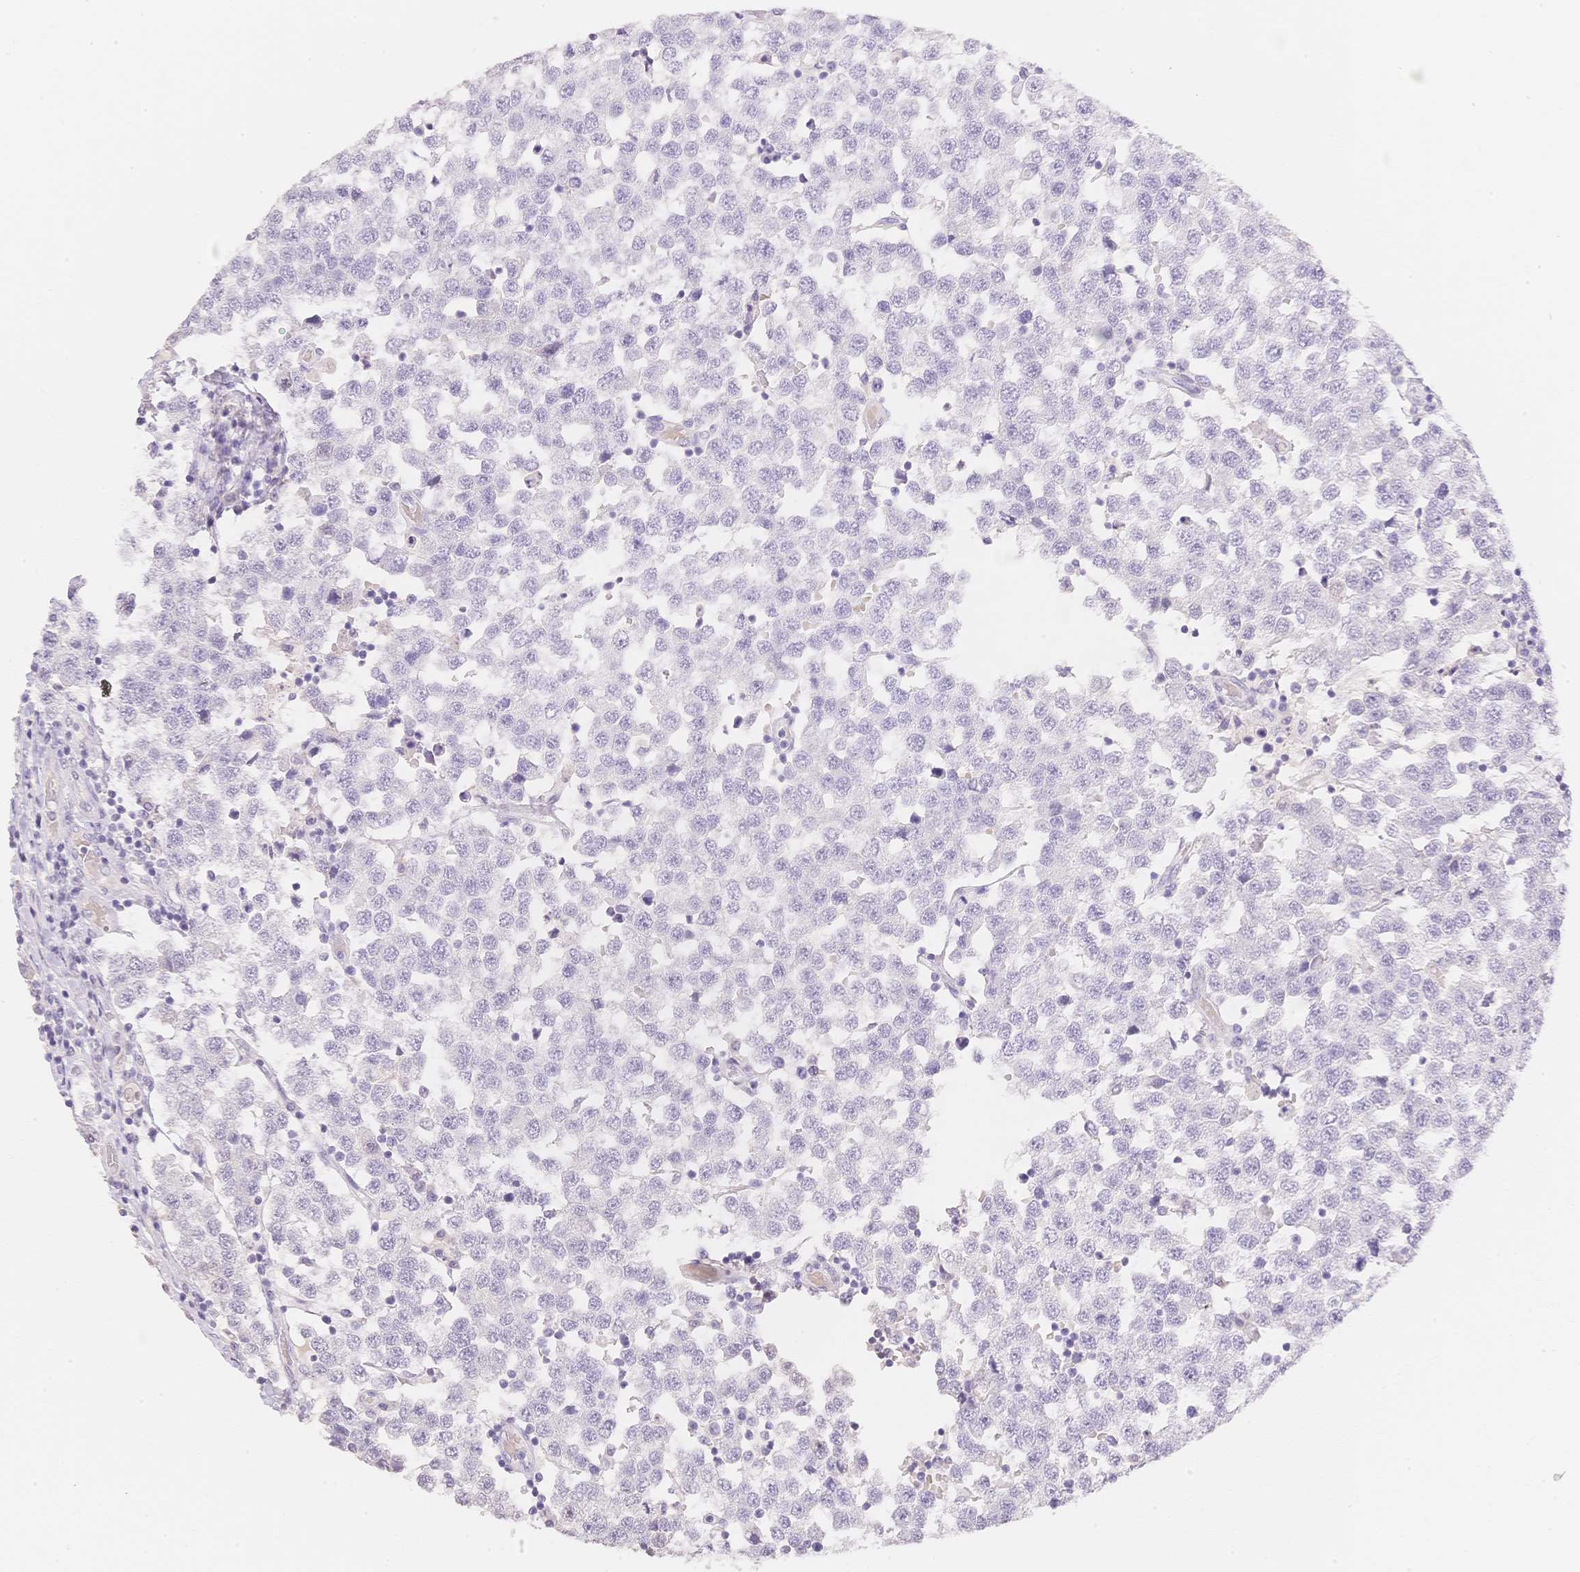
{"staining": {"intensity": "negative", "quantity": "none", "location": "none"}, "tissue": "testis cancer", "cell_type": "Tumor cells", "image_type": "cancer", "snomed": [{"axis": "morphology", "description": "Seminoma, NOS"}, {"axis": "topography", "description": "Testis"}], "caption": "There is no significant staining in tumor cells of testis cancer (seminoma). (IHC, brightfield microscopy, high magnification).", "gene": "HCRTR2", "patient": {"sex": "male", "age": 34}}